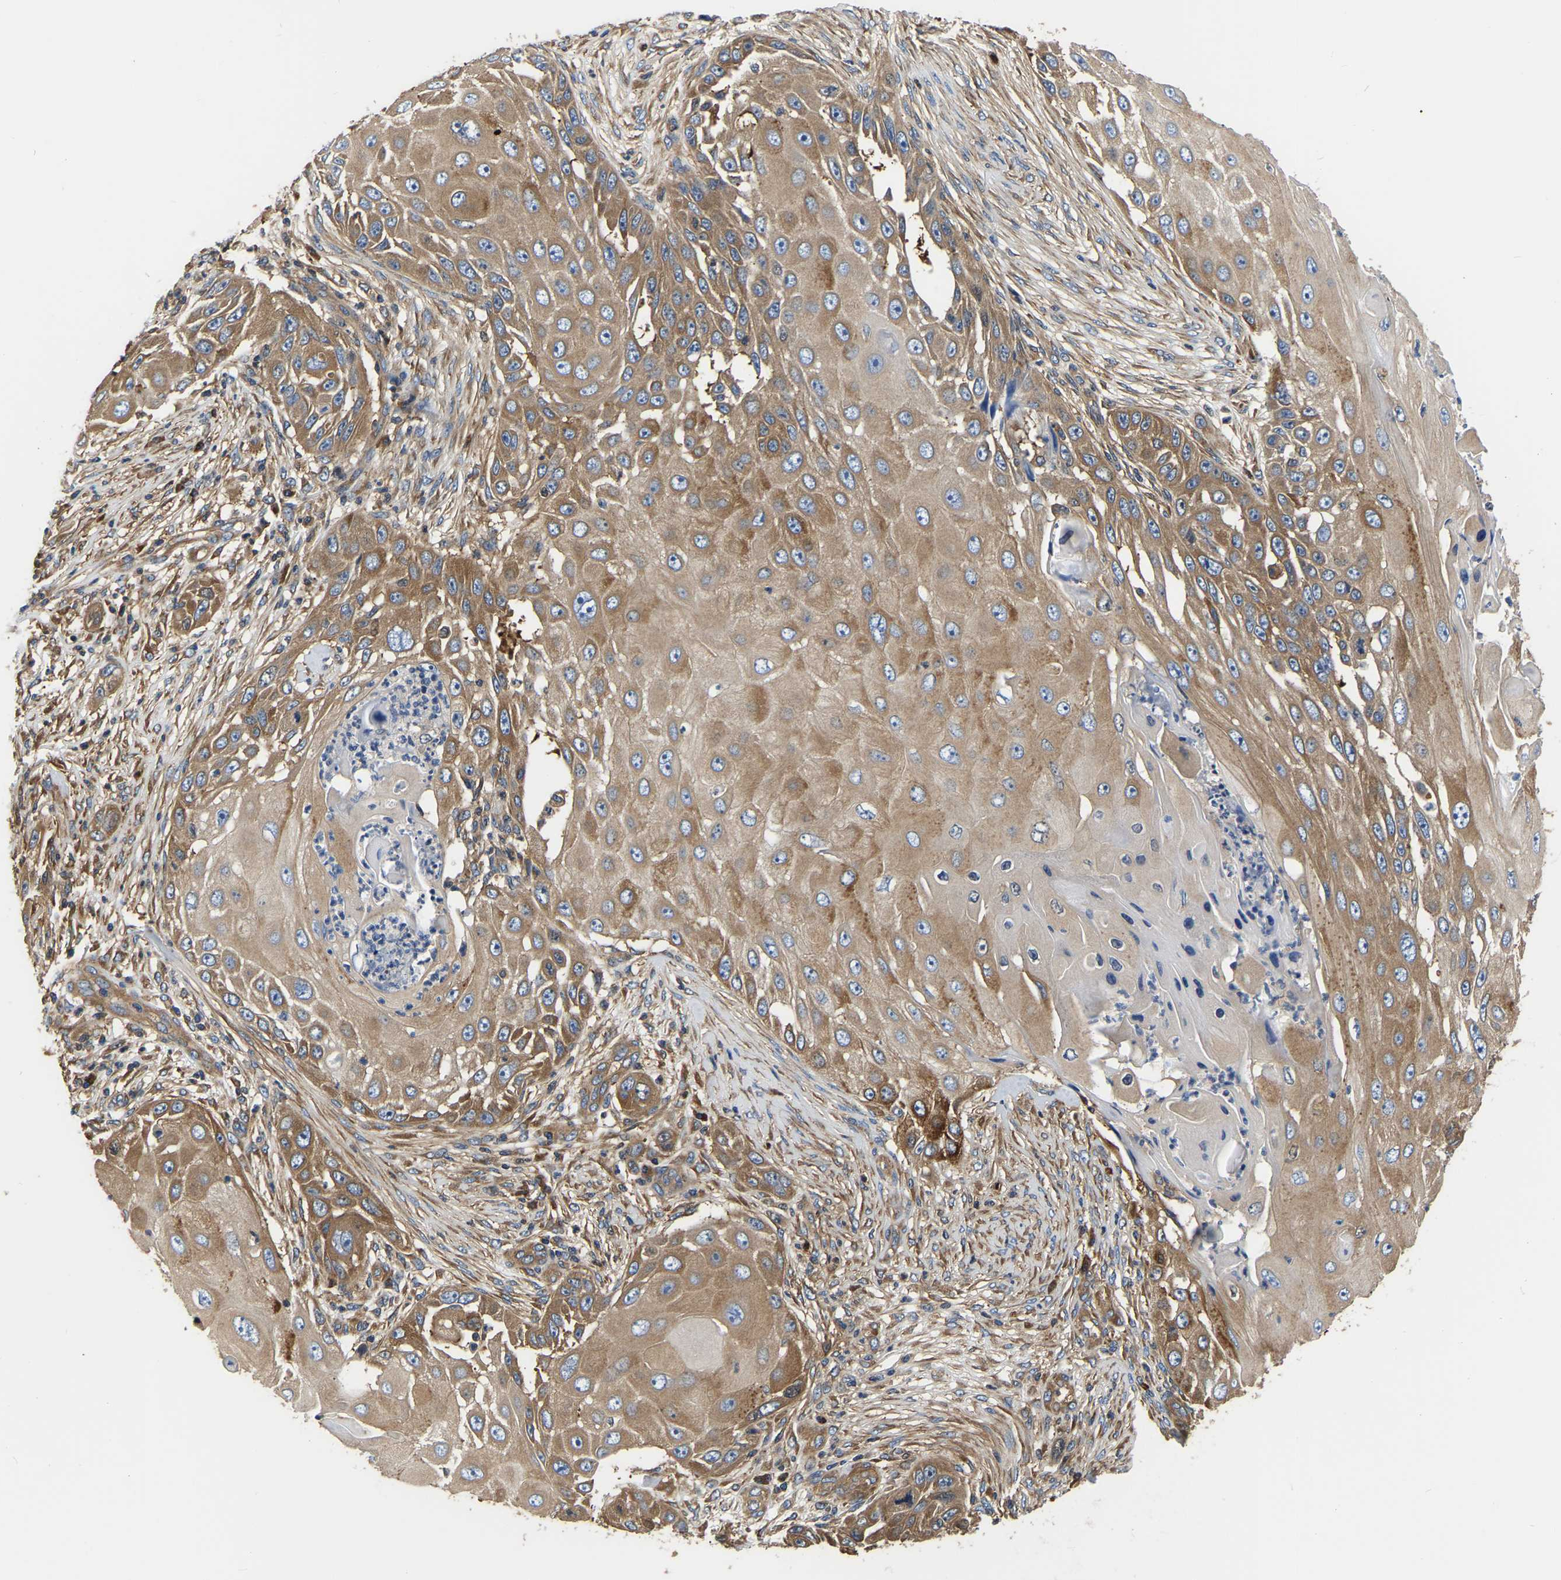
{"staining": {"intensity": "moderate", "quantity": ">75%", "location": "cytoplasmic/membranous"}, "tissue": "skin cancer", "cell_type": "Tumor cells", "image_type": "cancer", "snomed": [{"axis": "morphology", "description": "Squamous cell carcinoma, NOS"}, {"axis": "topography", "description": "Skin"}], "caption": "There is medium levels of moderate cytoplasmic/membranous expression in tumor cells of skin cancer, as demonstrated by immunohistochemical staining (brown color).", "gene": "GARS1", "patient": {"sex": "female", "age": 44}}